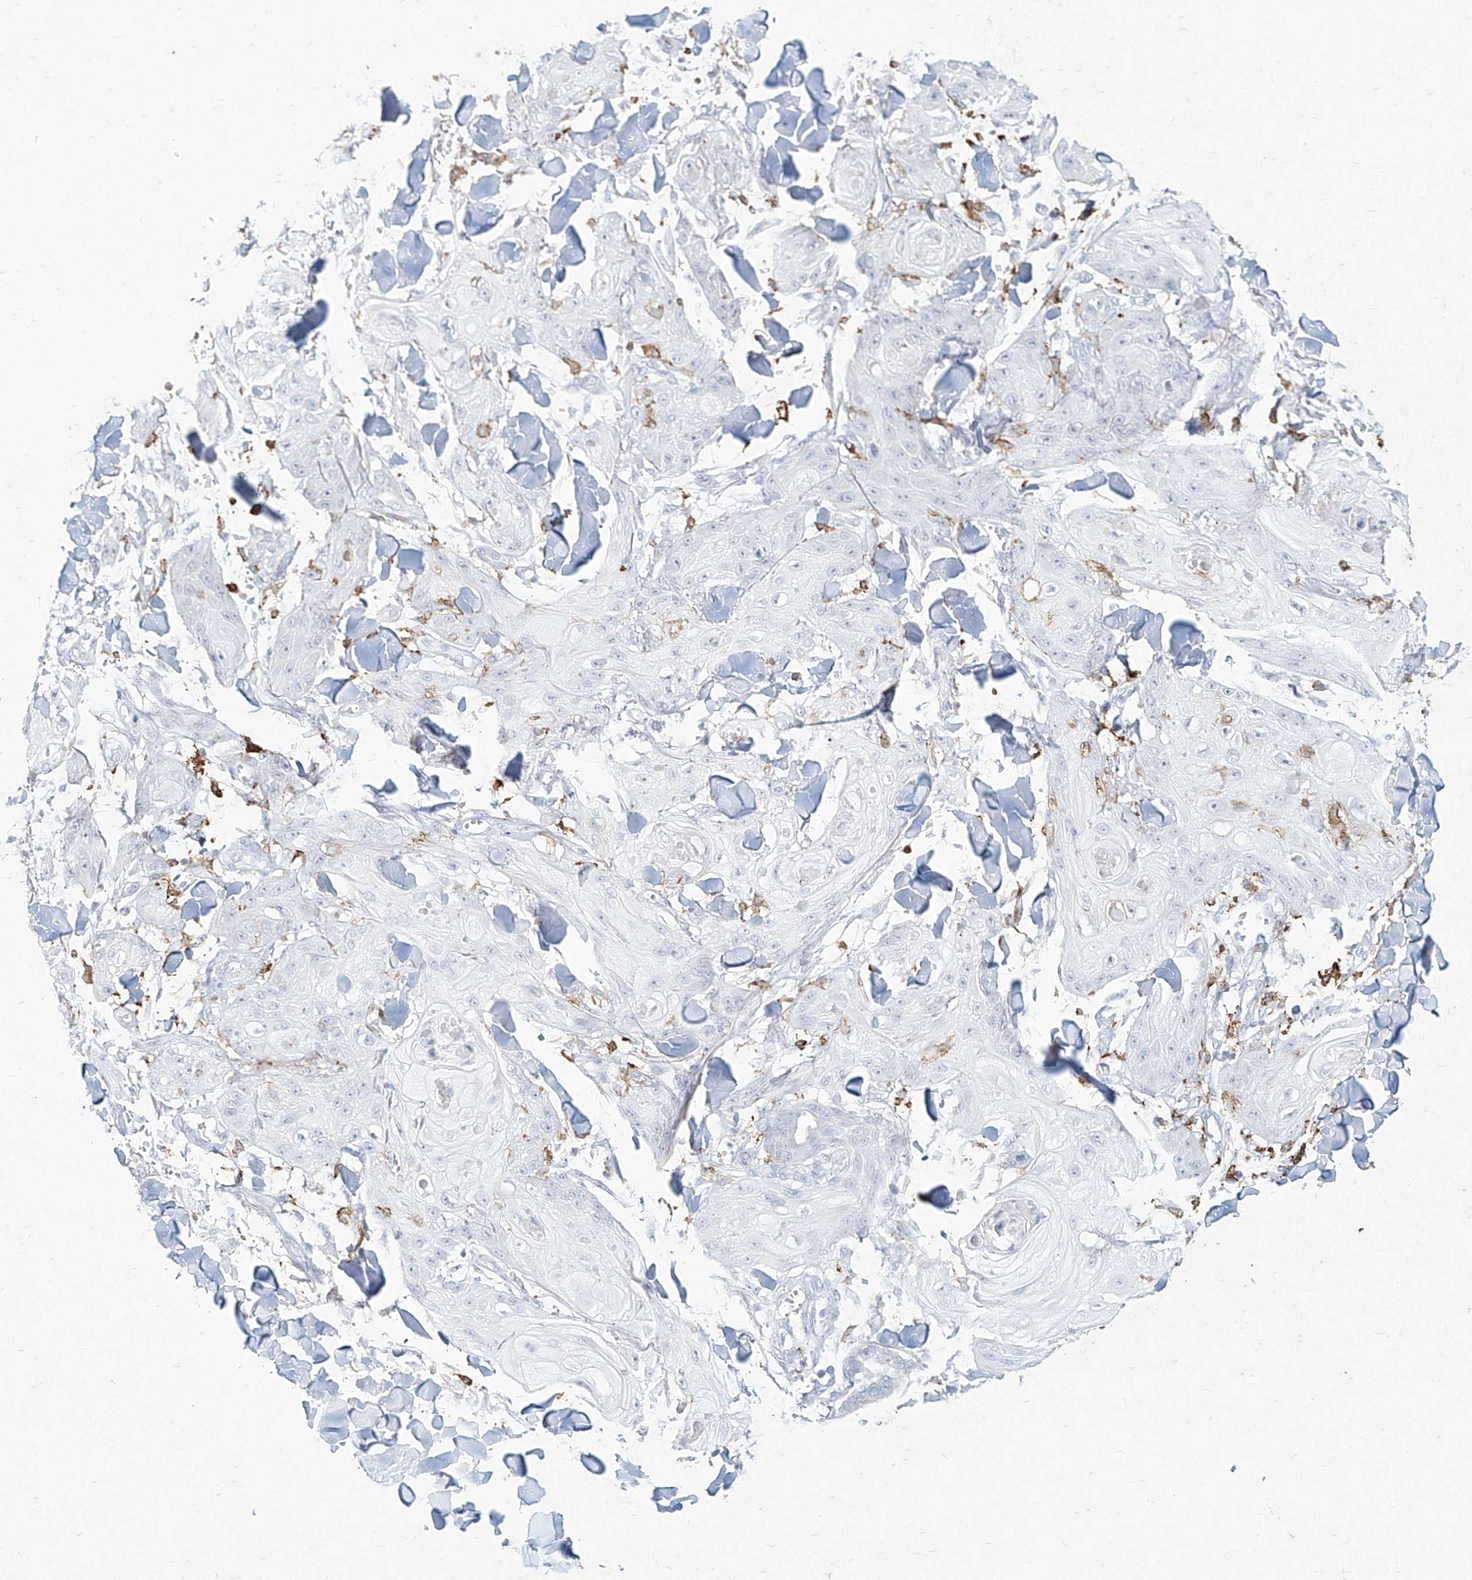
{"staining": {"intensity": "negative", "quantity": "none", "location": "none"}, "tissue": "skin cancer", "cell_type": "Tumor cells", "image_type": "cancer", "snomed": [{"axis": "morphology", "description": "Squamous cell carcinoma, NOS"}, {"axis": "topography", "description": "Skin"}], "caption": "Tumor cells are negative for protein expression in human skin cancer (squamous cell carcinoma). The staining was performed using DAB (3,3'-diaminobenzidine) to visualize the protein expression in brown, while the nuclei were stained in blue with hematoxylin (Magnification: 20x).", "gene": "CD209", "patient": {"sex": "male", "age": 74}}